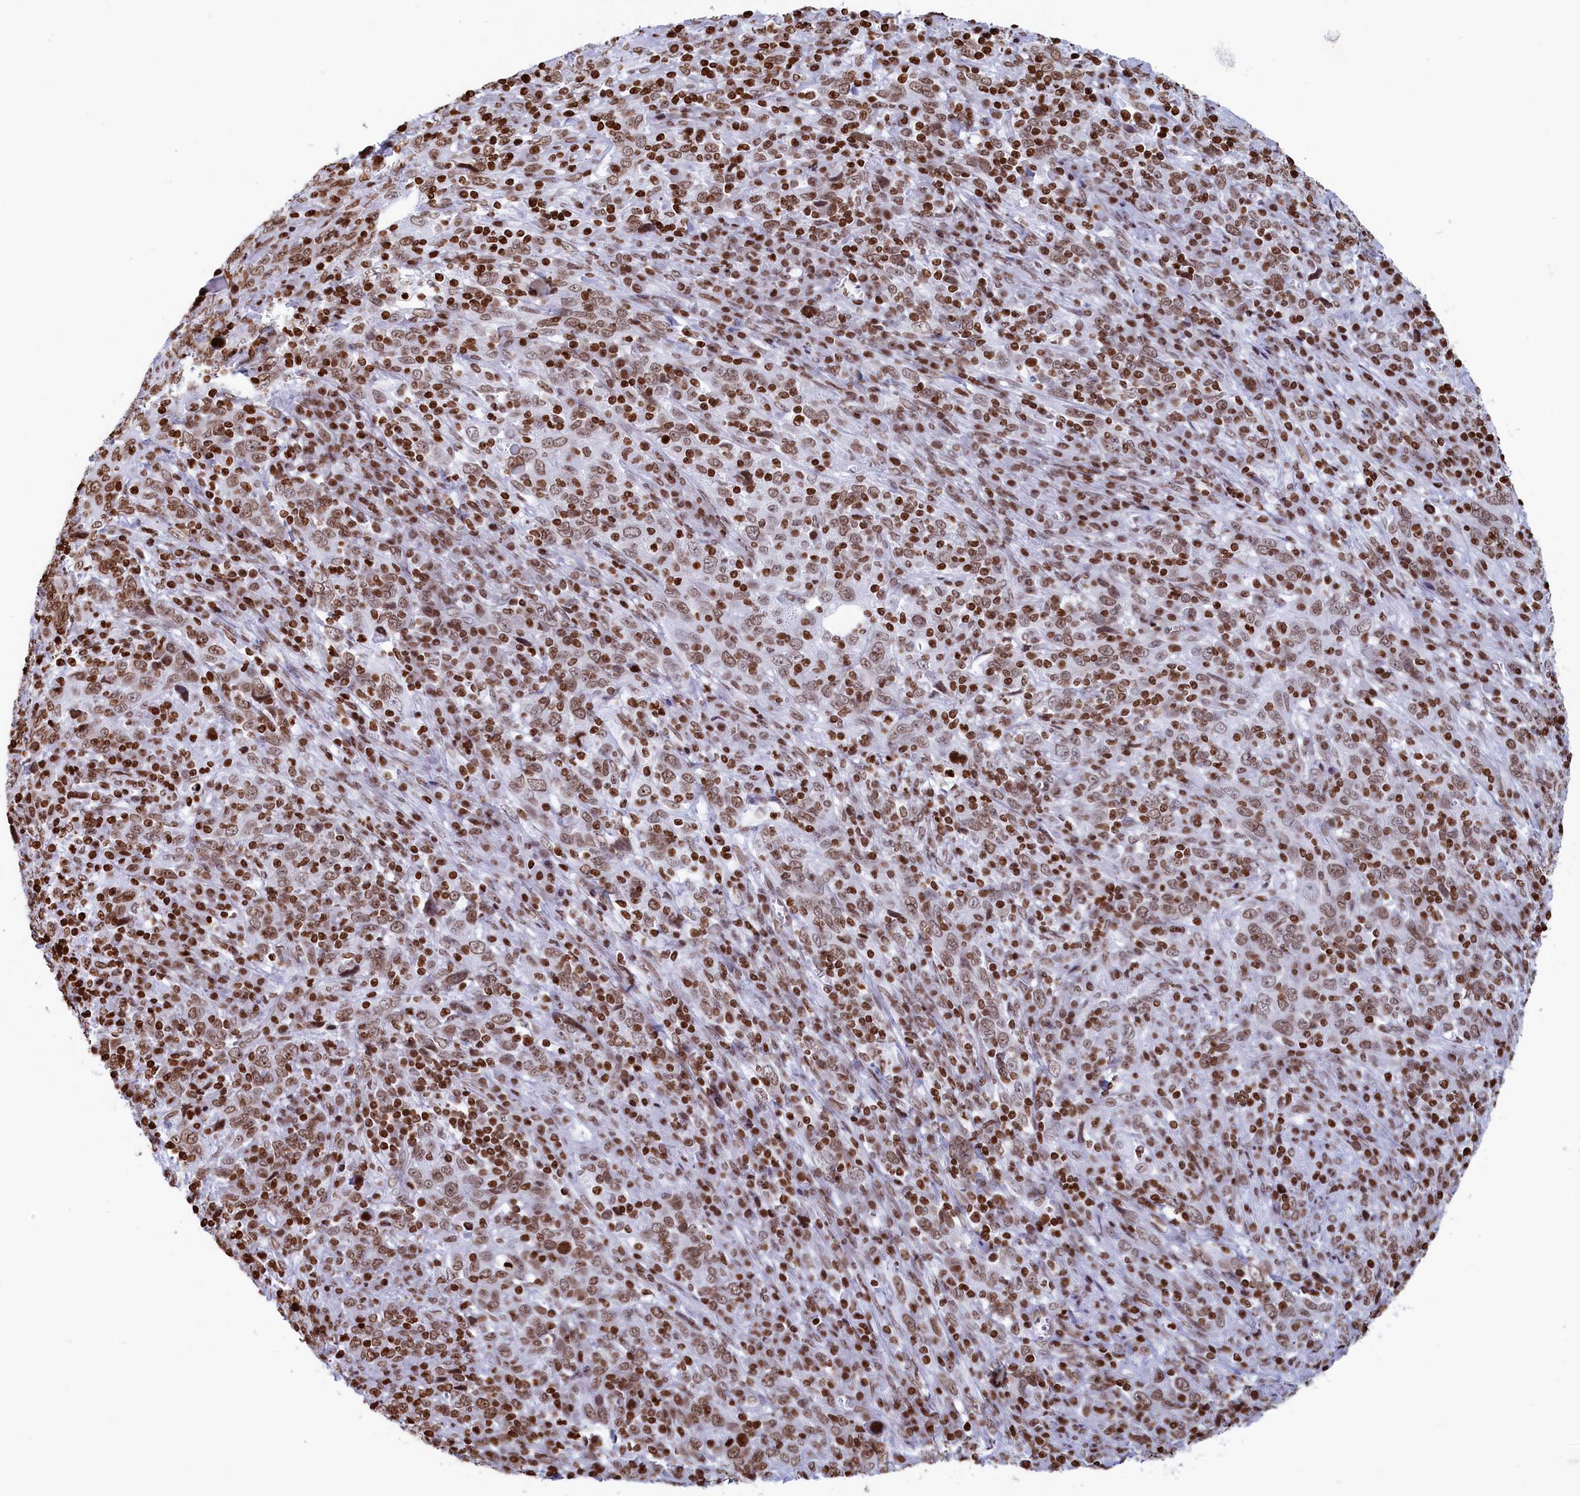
{"staining": {"intensity": "moderate", "quantity": ">75%", "location": "nuclear"}, "tissue": "cervical cancer", "cell_type": "Tumor cells", "image_type": "cancer", "snomed": [{"axis": "morphology", "description": "Squamous cell carcinoma, NOS"}, {"axis": "topography", "description": "Cervix"}], "caption": "Squamous cell carcinoma (cervical) stained with immunohistochemistry (IHC) shows moderate nuclear staining in approximately >75% of tumor cells.", "gene": "APOBEC3A", "patient": {"sex": "female", "age": 46}}